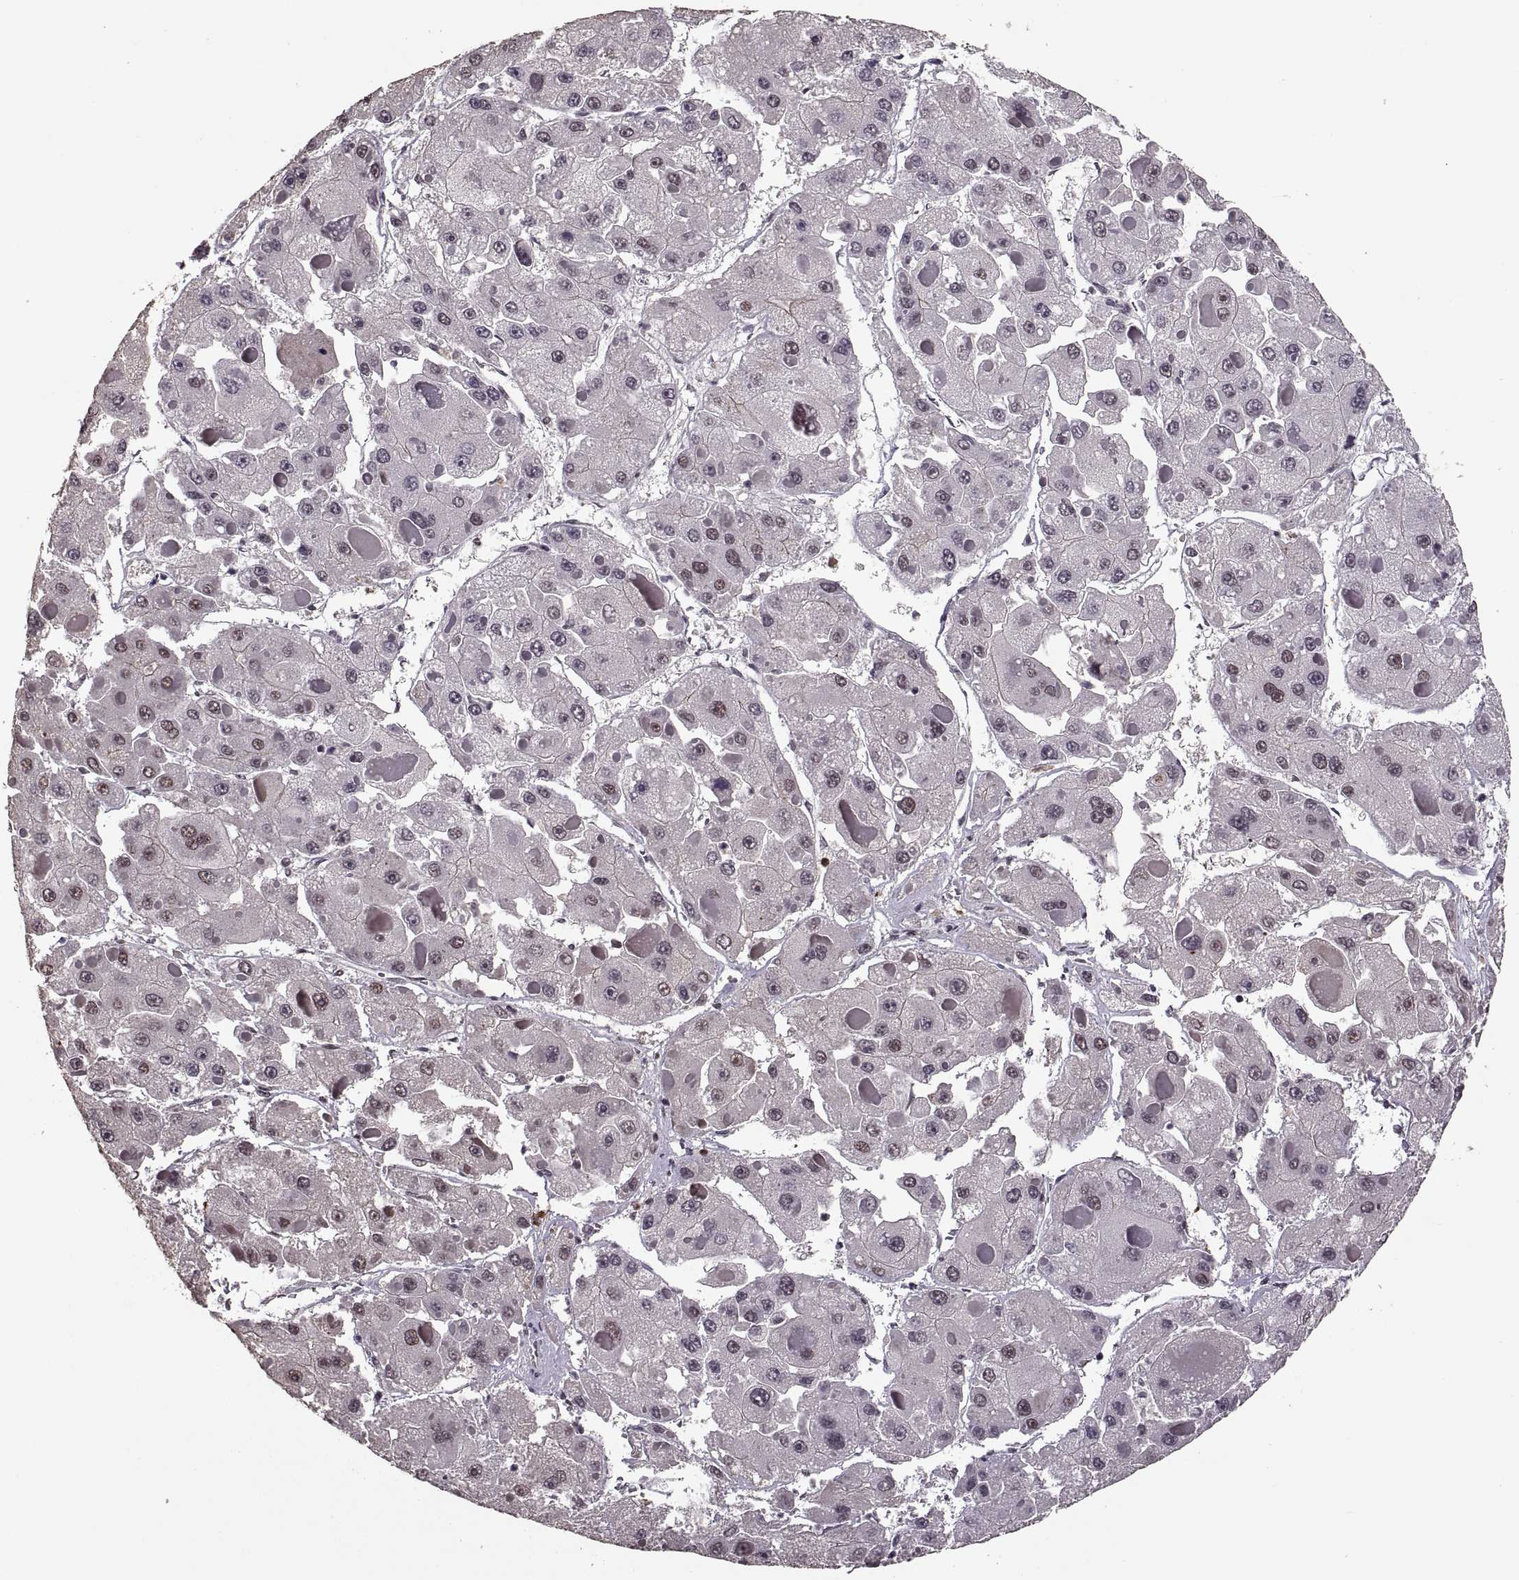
{"staining": {"intensity": "weak", "quantity": "<25%", "location": "nuclear"}, "tissue": "liver cancer", "cell_type": "Tumor cells", "image_type": "cancer", "snomed": [{"axis": "morphology", "description": "Carcinoma, Hepatocellular, NOS"}, {"axis": "topography", "description": "Liver"}], "caption": "DAB immunohistochemical staining of liver hepatocellular carcinoma displays no significant positivity in tumor cells. (Immunohistochemistry, brightfield microscopy, high magnification).", "gene": "PALS1", "patient": {"sex": "female", "age": 73}}